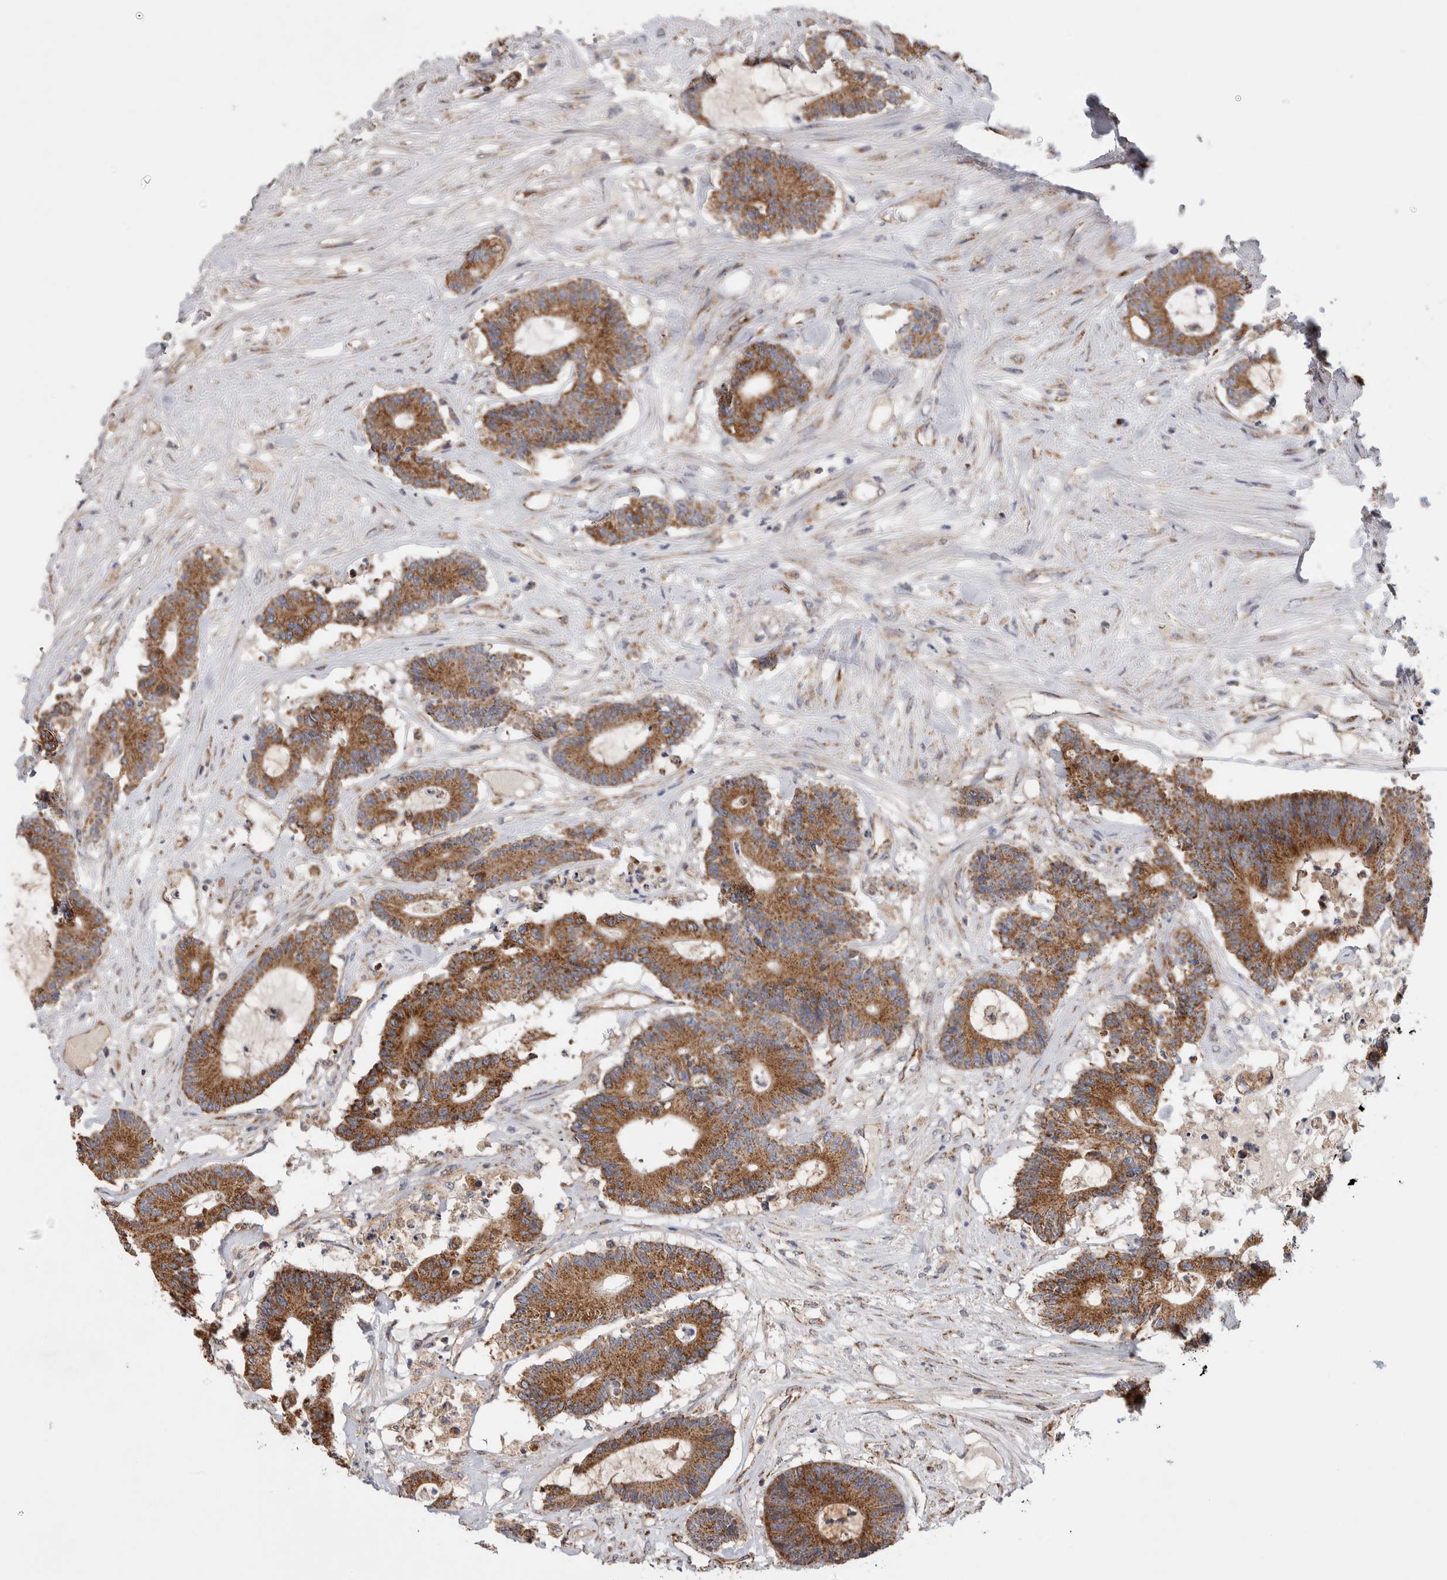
{"staining": {"intensity": "moderate", "quantity": ">75%", "location": "cytoplasmic/membranous"}, "tissue": "colorectal cancer", "cell_type": "Tumor cells", "image_type": "cancer", "snomed": [{"axis": "morphology", "description": "Adenocarcinoma, NOS"}, {"axis": "topography", "description": "Colon"}], "caption": "Immunohistochemistry of human colorectal cancer reveals medium levels of moderate cytoplasmic/membranous positivity in about >75% of tumor cells.", "gene": "IARS2", "patient": {"sex": "female", "age": 84}}